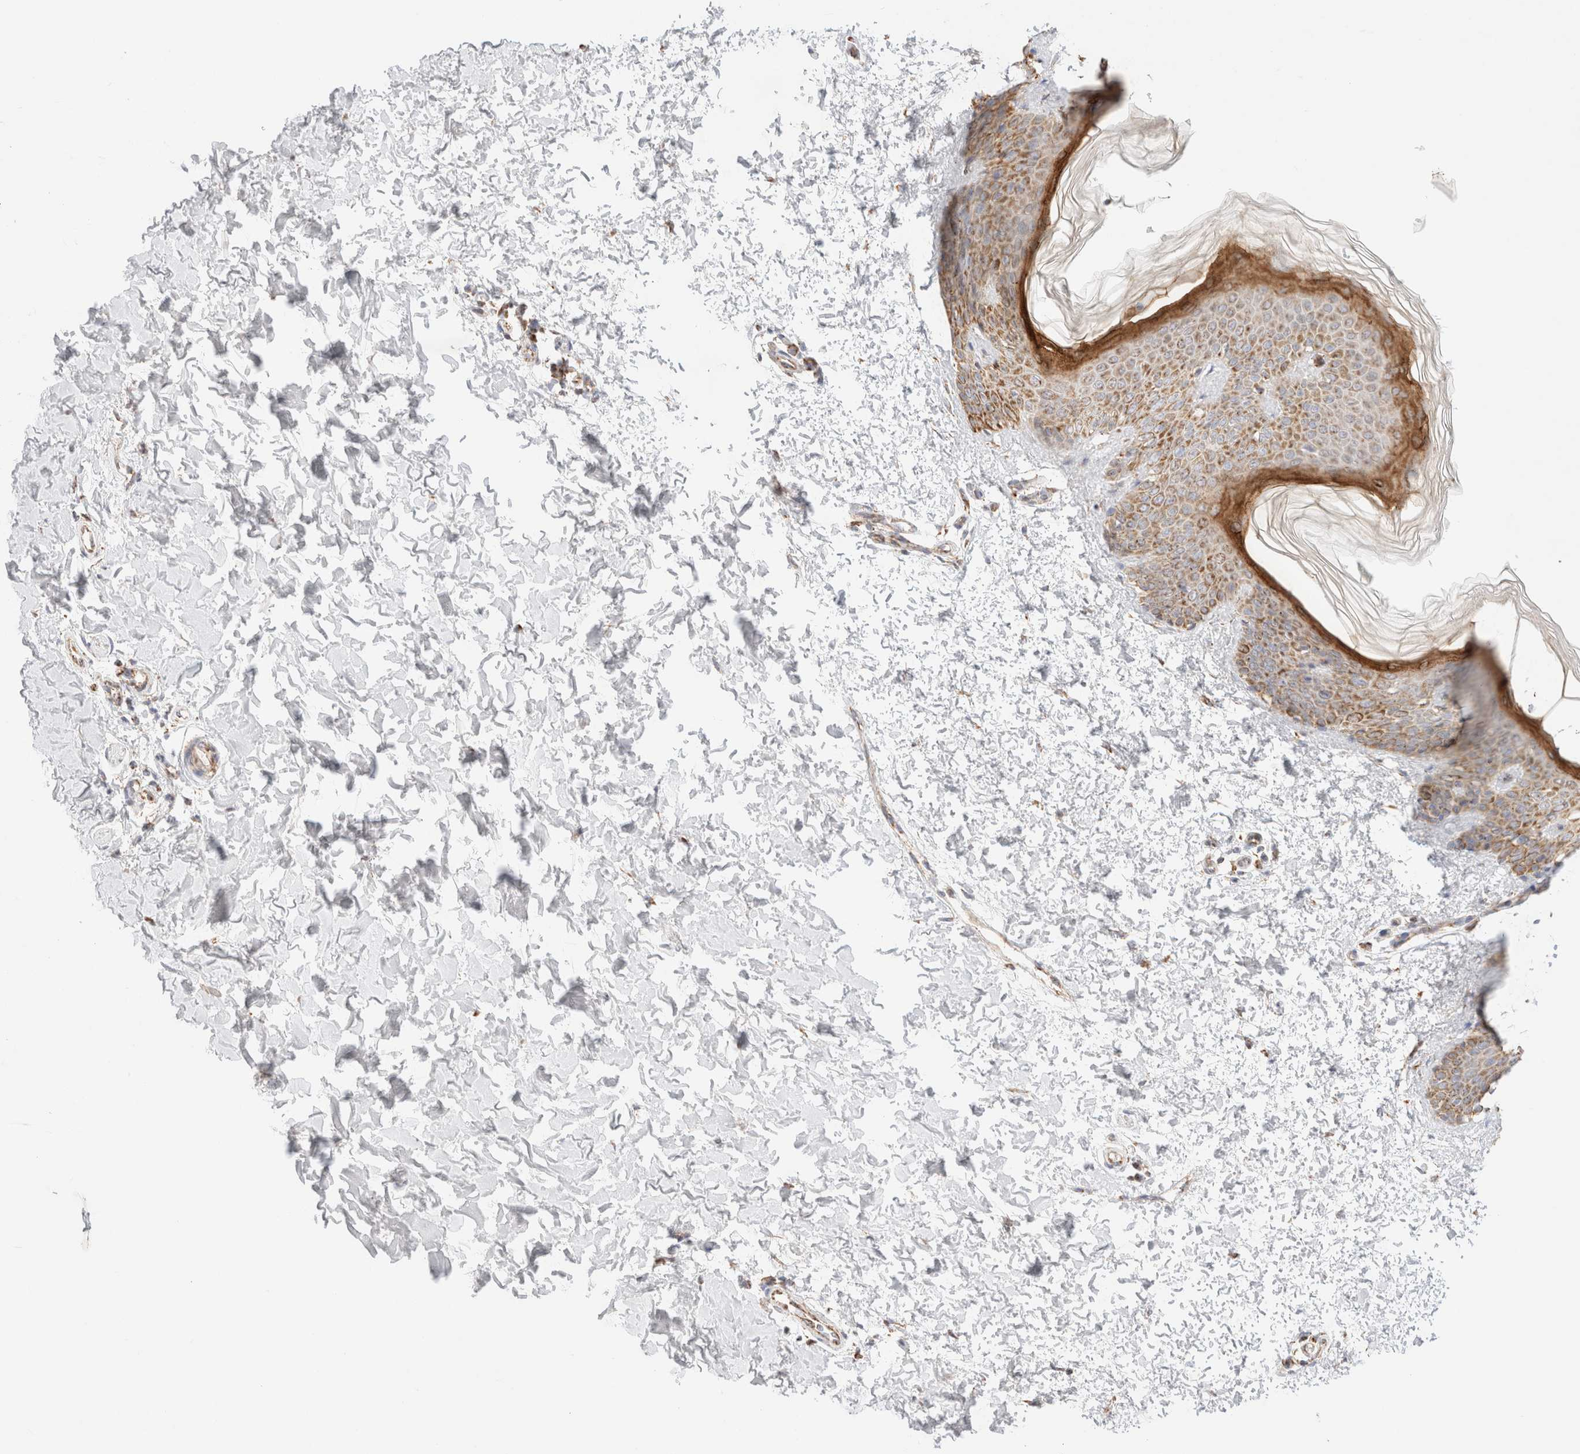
{"staining": {"intensity": "weak", "quantity": "25%-75%", "location": "cytoplasmic/membranous"}, "tissue": "skin", "cell_type": "Fibroblasts", "image_type": "normal", "snomed": [{"axis": "morphology", "description": "Normal tissue, NOS"}, {"axis": "morphology", "description": "Neoplasm, benign, NOS"}, {"axis": "topography", "description": "Skin"}, {"axis": "topography", "description": "Soft tissue"}], "caption": "Unremarkable skin displays weak cytoplasmic/membranous staining in about 25%-75% of fibroblasts (DAB IHC with brightfield microscopy, high magnification)..", "gene": "PHB2", "patient": {"sex": "male", "age": 26}}